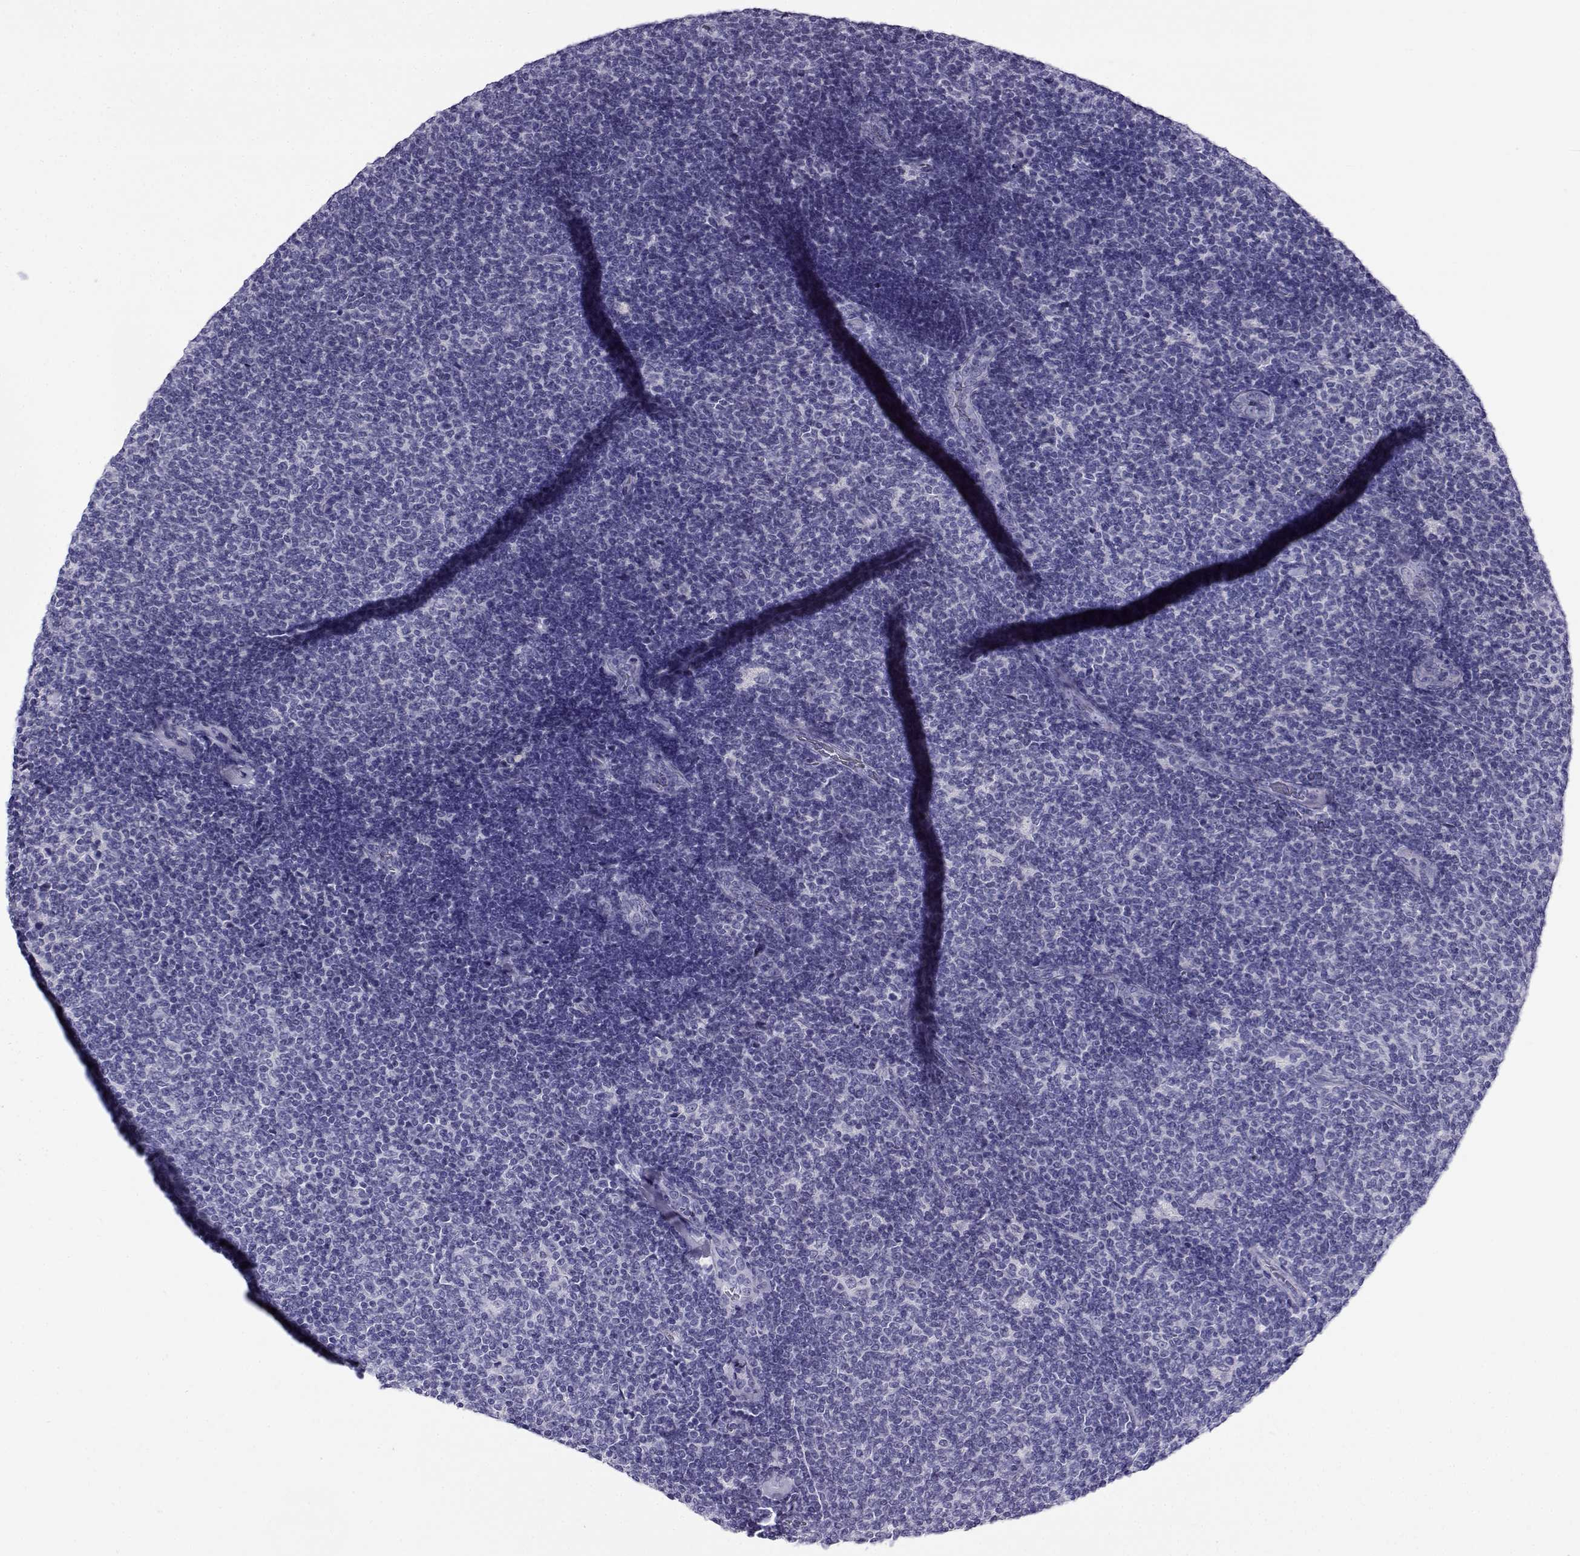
{"staining": {"intensity": "negative", "quantity": "none", "location": "none"}, "tissue": "lymphoma", "cell_type": "Tumor cells", "image_type": "cancer", "snomed": [{"axis": "morphology", "description": "Malignant lymphoma, non-Hodgkin's type, Low grade"}, {"axis": "topography", "description": "Lymph node"}], "caption": "The photomicrograph exhibits no staining of tumor cells in lymphoma.", "gene": "CABS1", "patient": {"sex": "male", "age": 52}}